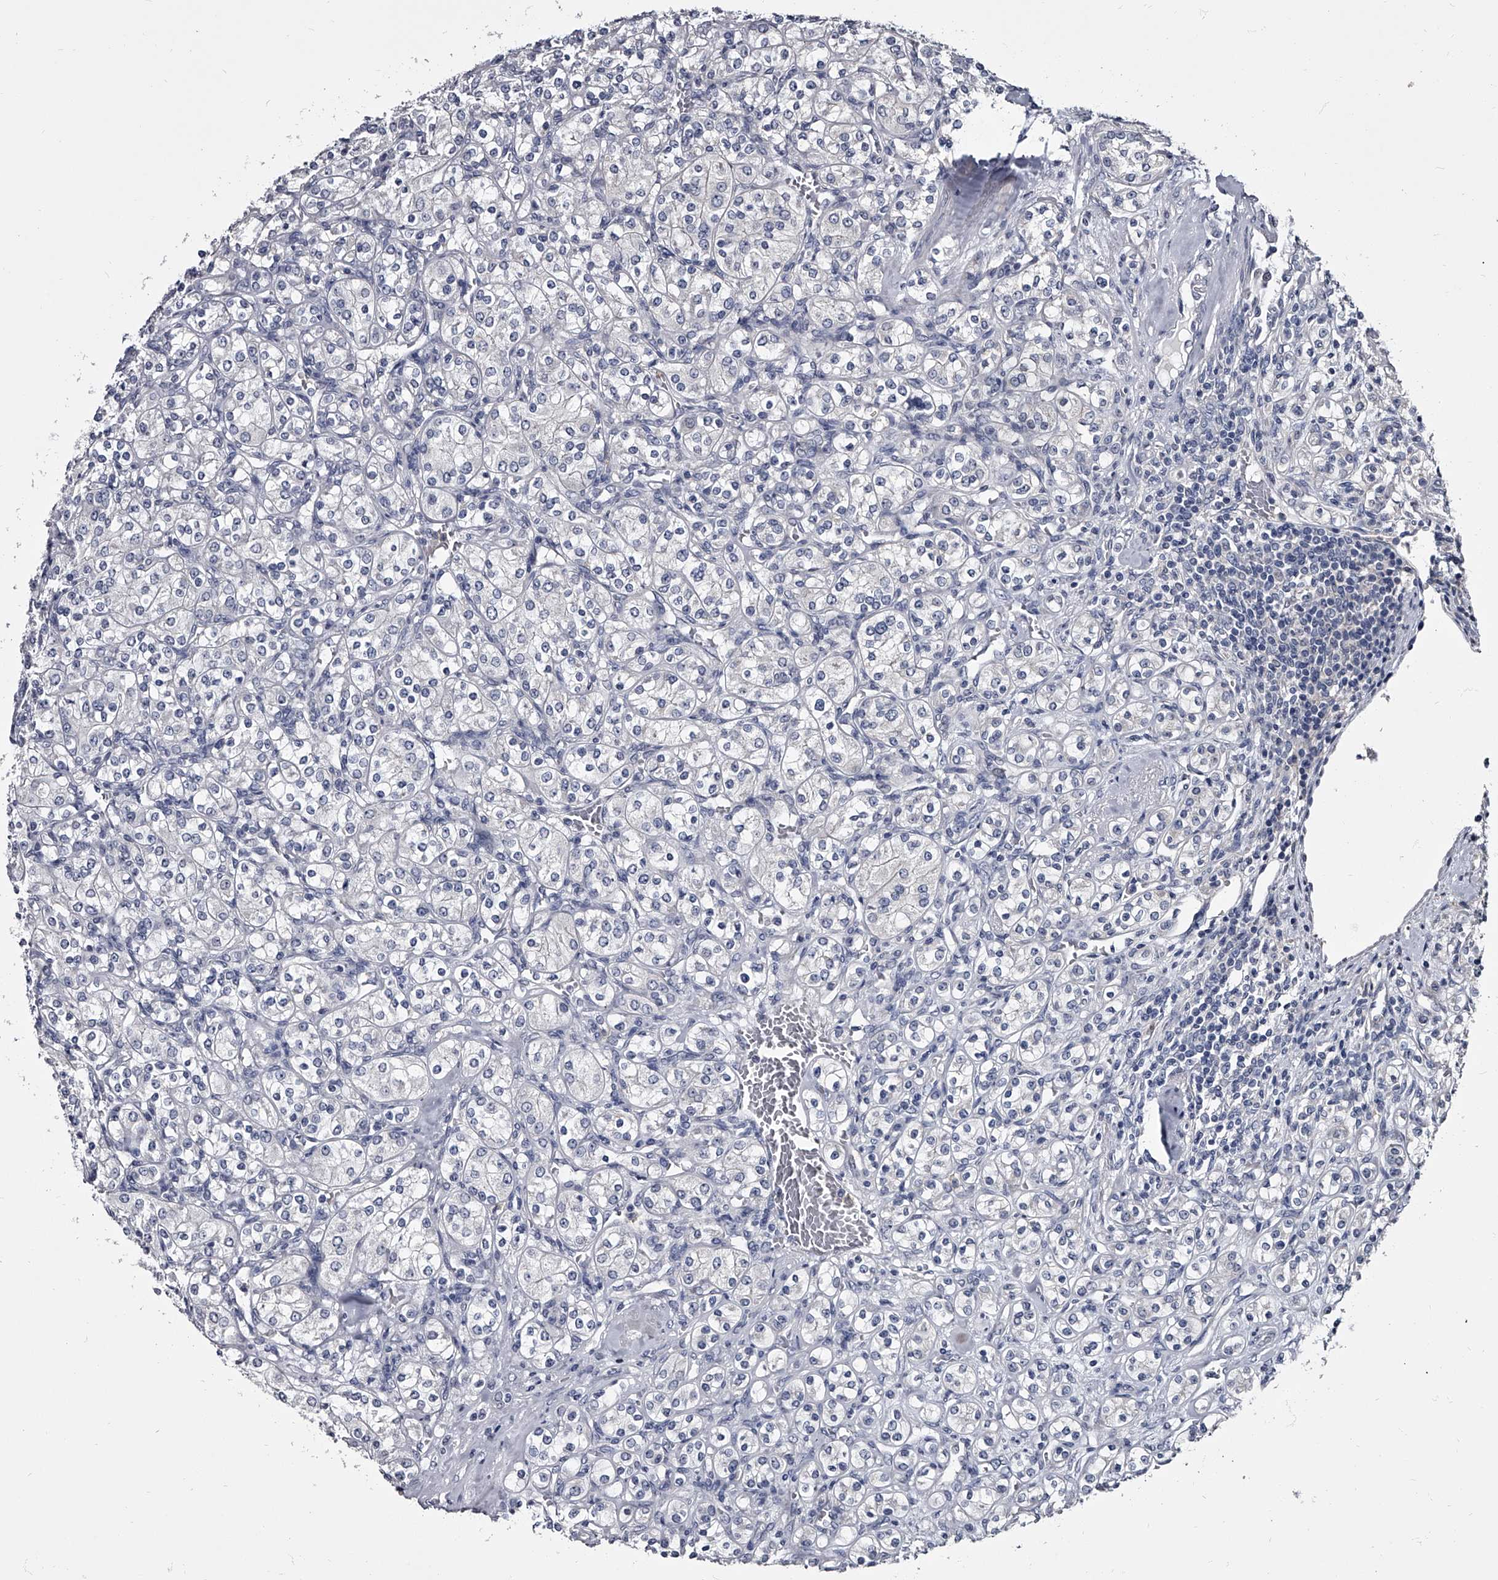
{"staining": {"intensity": "negative", "quantity": "none", "location": "none"}, "tissue": "renal cancer", "cell_type": "Tumor cells", "image_type": "cancer", "snomed": [{"axis": "morphology", "description": "Adenocarcinoma, NOS"}, {"axis": "topography", "description": "Kidney"}], "caption": "DAB immunohistochemical staining of human renal adenocarcinoma shows no significant positivity in tumor cells.", "gene": "GAPVD1", "patient": {"sex": "male", "age": 77}}